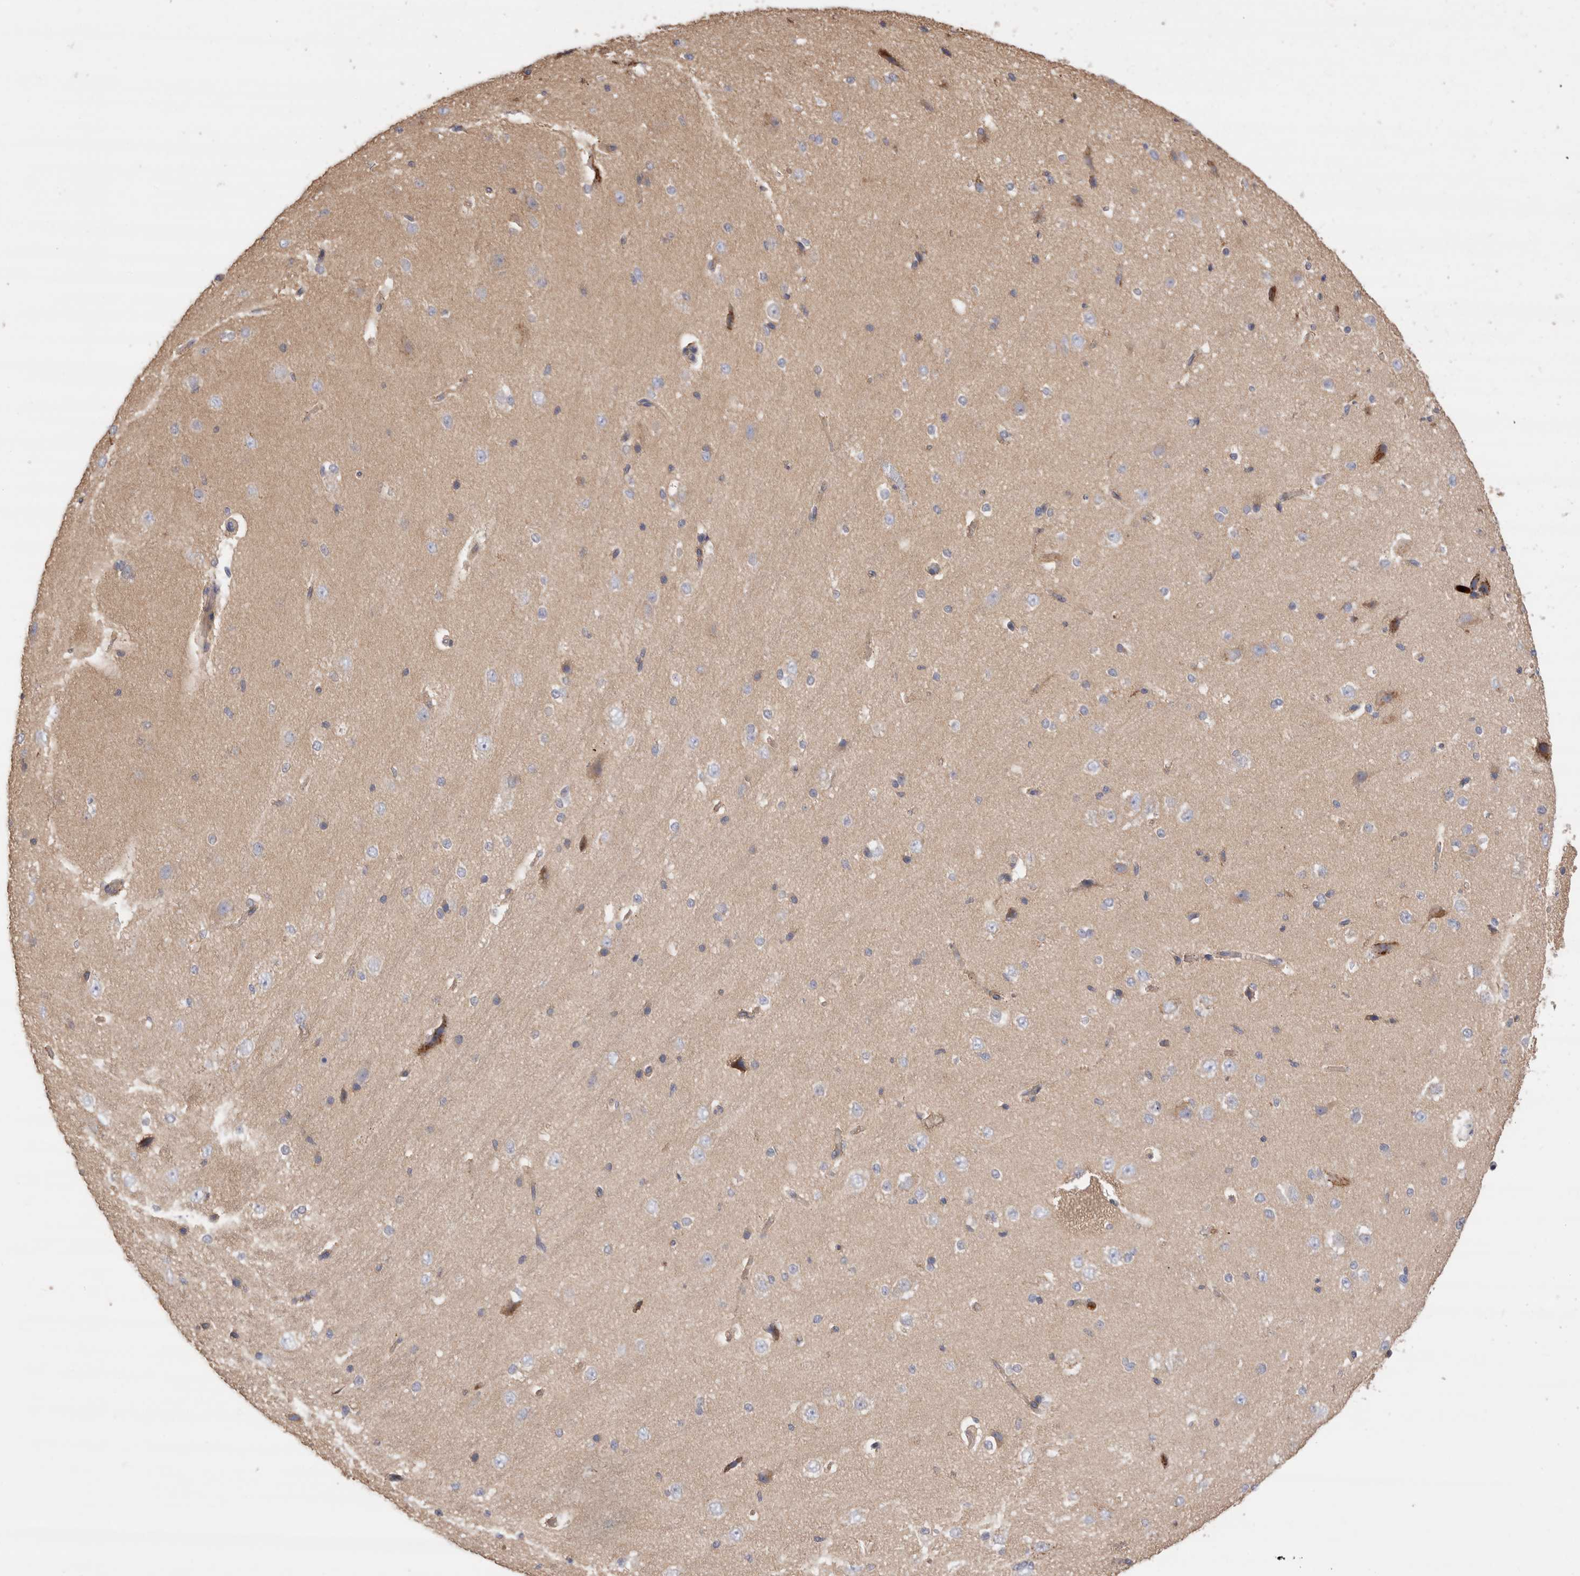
{"staining": {"intensity": "negative", "quantity": "none", "location": "none"}, "tissue": "cerebral cortex", "cell_type": "Endothelial cells", "image_type": "normal", "snomed": [{"axis": "morphology", "description": "Normal tissue, NOS"}, {"axis": "morphology", "description": "Developmental malformation"}, {"axis": "topography", "description": "Cerebral cortex"}], "caption": "Endothelial cells are negative for brown protein staining in benign cerebral cortex. (DAB immunohistochemistry (IHC), high magnification).", "gene": "NXT2", "patient": {"sex": "female", "age": 30}}